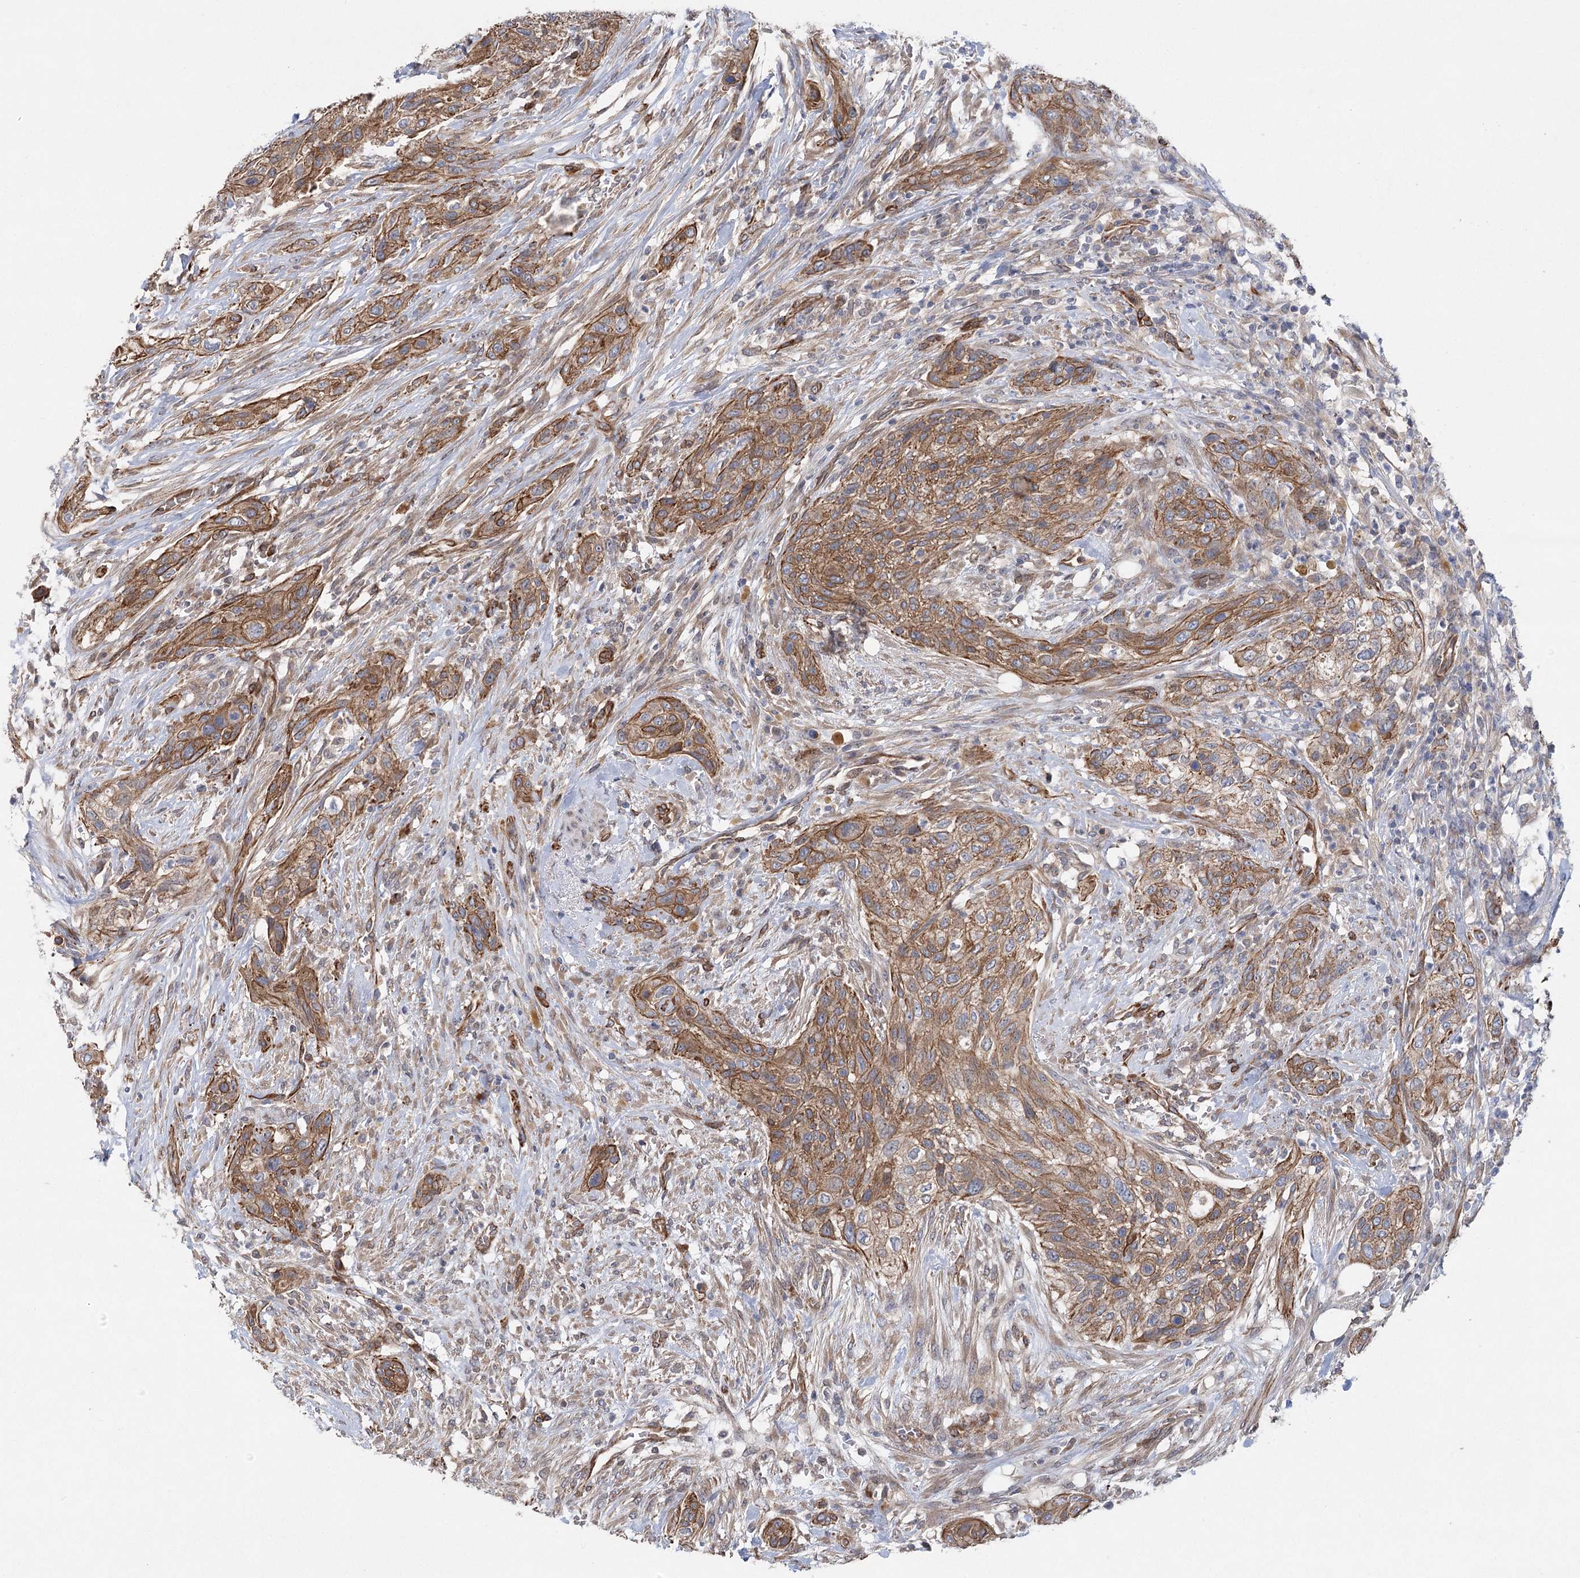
{"staining": {"intensity": "moderate", "quantity": ">75%", "location": "cytoplasmic/membranous"}, "tissue": "urothelial cancer", "cell_type": "Tumor cells", "image_type": "cancer", "snomed": [{"axis": "morphology", "description": "Urothelial carcinoma, High grade"}, {"axis": "topography", "description": "Urinary bladder"}], "caption": "A micrograph of human high-grade urothelial carcinoma stained for a protein demonstrates moderate cytoplasmic/membranous brown staining in tumor cells. (IHC, brightfield microscopy, high magnification).", "gene": "RWDD4", "patient": {"sex": "male", "age": 35}}